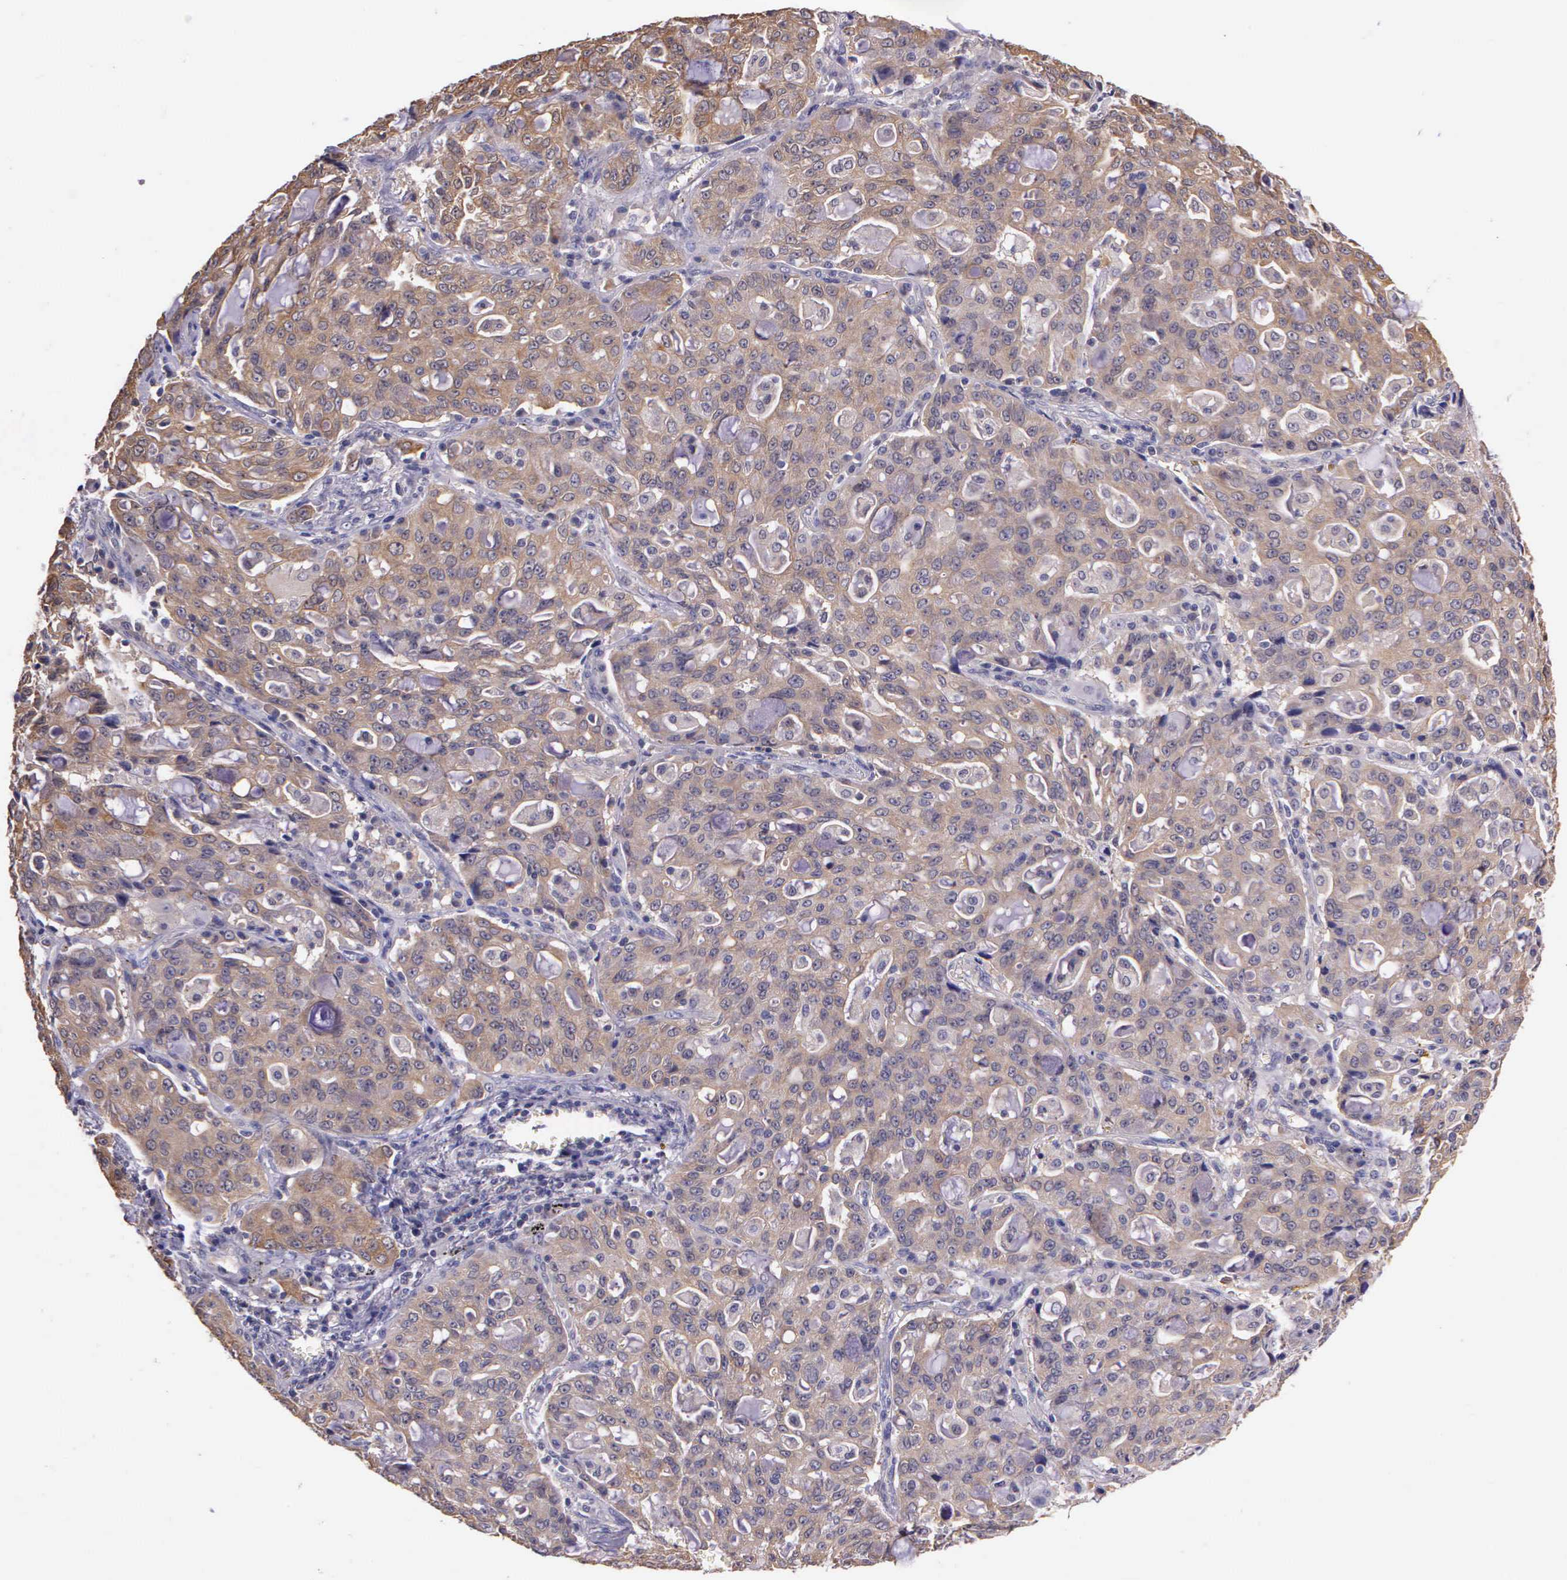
{"staining": {"intensity": "weak", "quantity": ">75%", "location": "cytoplasmic/membranous"}, "tissue": "lung cancer", "cell_type": "Tumor cells", "image_type": "cancer", "snomed": [{"axis": "morphology", "description": "Adenocarcinoma, NOS"}, {"axis": "topography", "description": "Lung"}], "caption": "Adenocarcinoma (lung) was stained to show a protein in brown. There is low levels of weak cytoplasmic/membranous positivity in approximately >75% of tumor cells.", "gene": "IGBP1", "patient": {"sex": "female", "age": 44}}